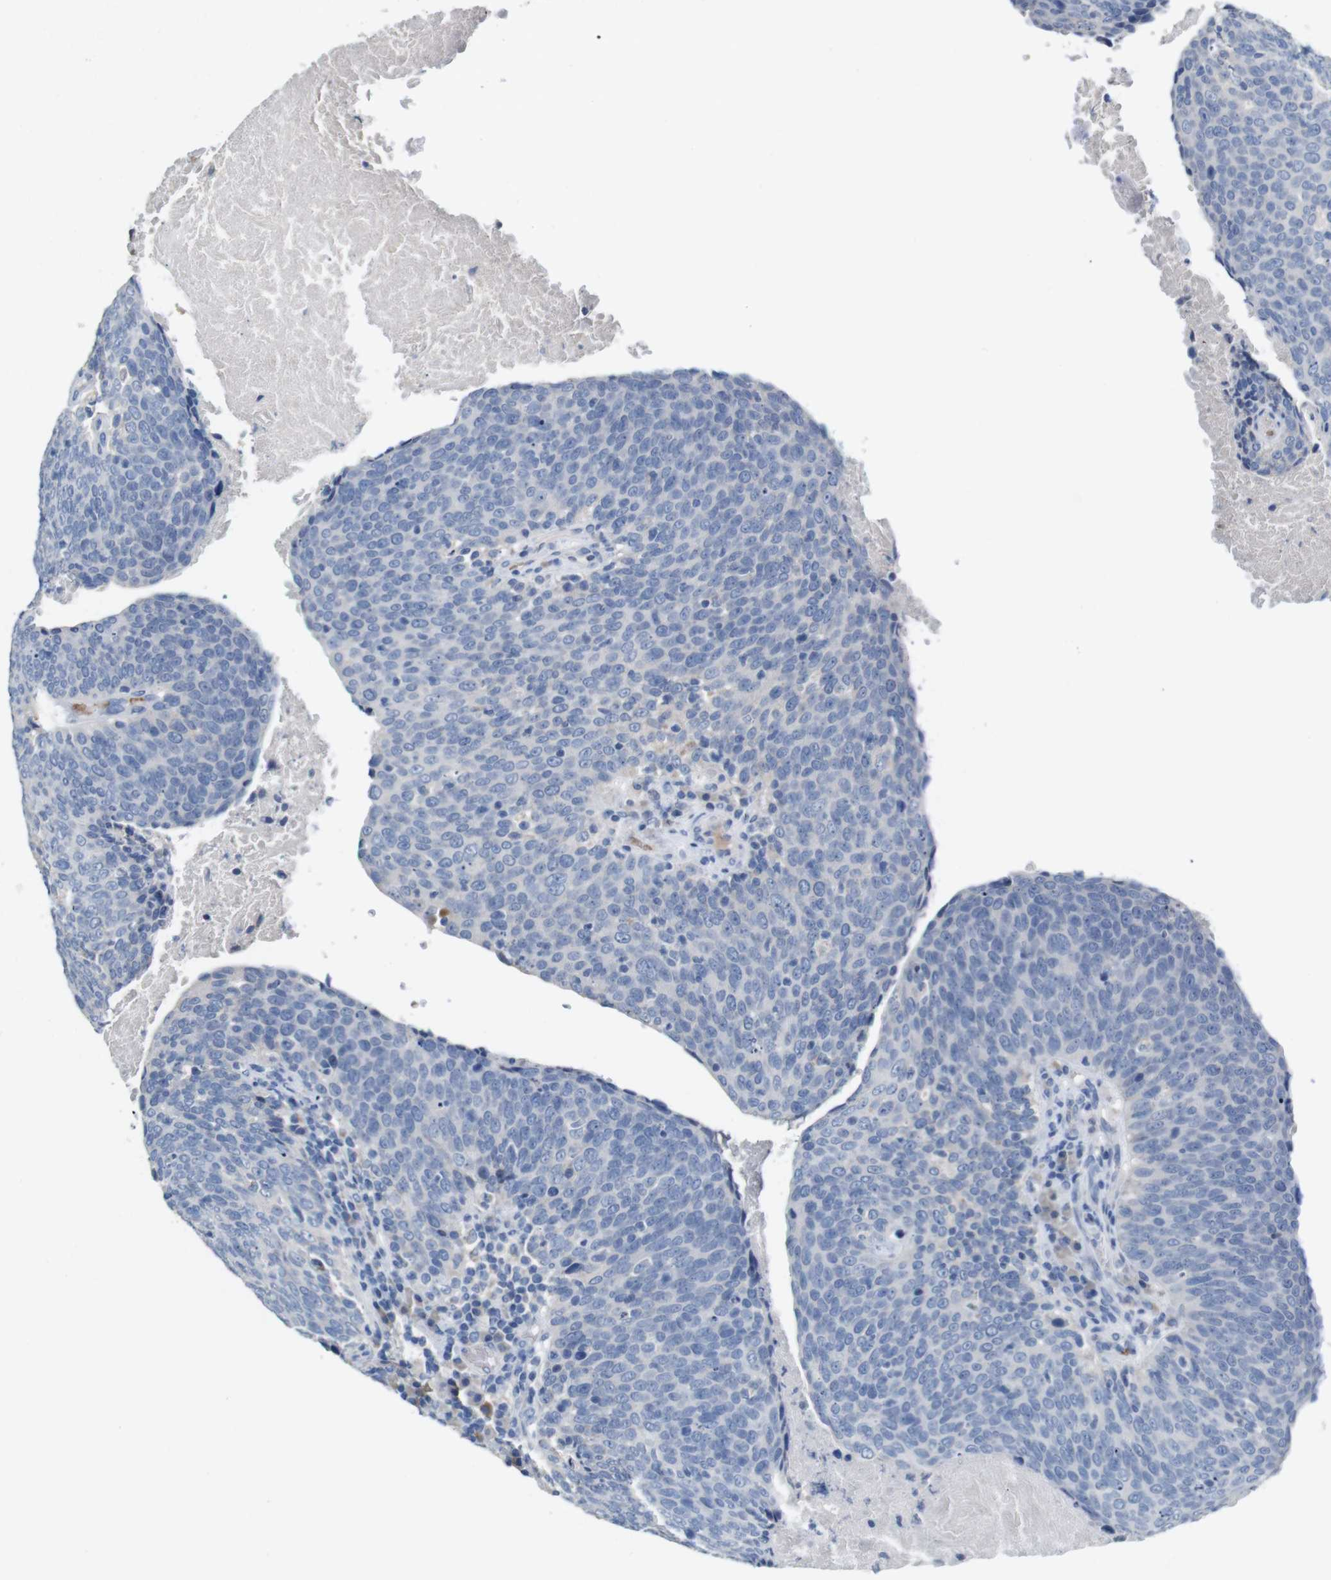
{"staining": {"intensity": "negative", "quantity": "none", "location": "none"}, "tissue": "head and neck cancer", "cell_type": "Tumor cells", "image_type": "cancer", "snomed": [{"axis": "morphology", "description": "Squamous cell carcinoma, NOS"}, {"axis": "morphology", "description": "Squamous cell carcinoma, metastatic, NOS"}, {"axis": "topography", "description": "Lymph node"}, {"axis": "topography", "description": "Head-Neck"}], "caption": "The micrograph demonstrates no significant expression in tumor cells of head and neck cancer (squamous cell carcinoma).", "gene": "IGSF8", "patient": {"sex": "male", "age": 62}}